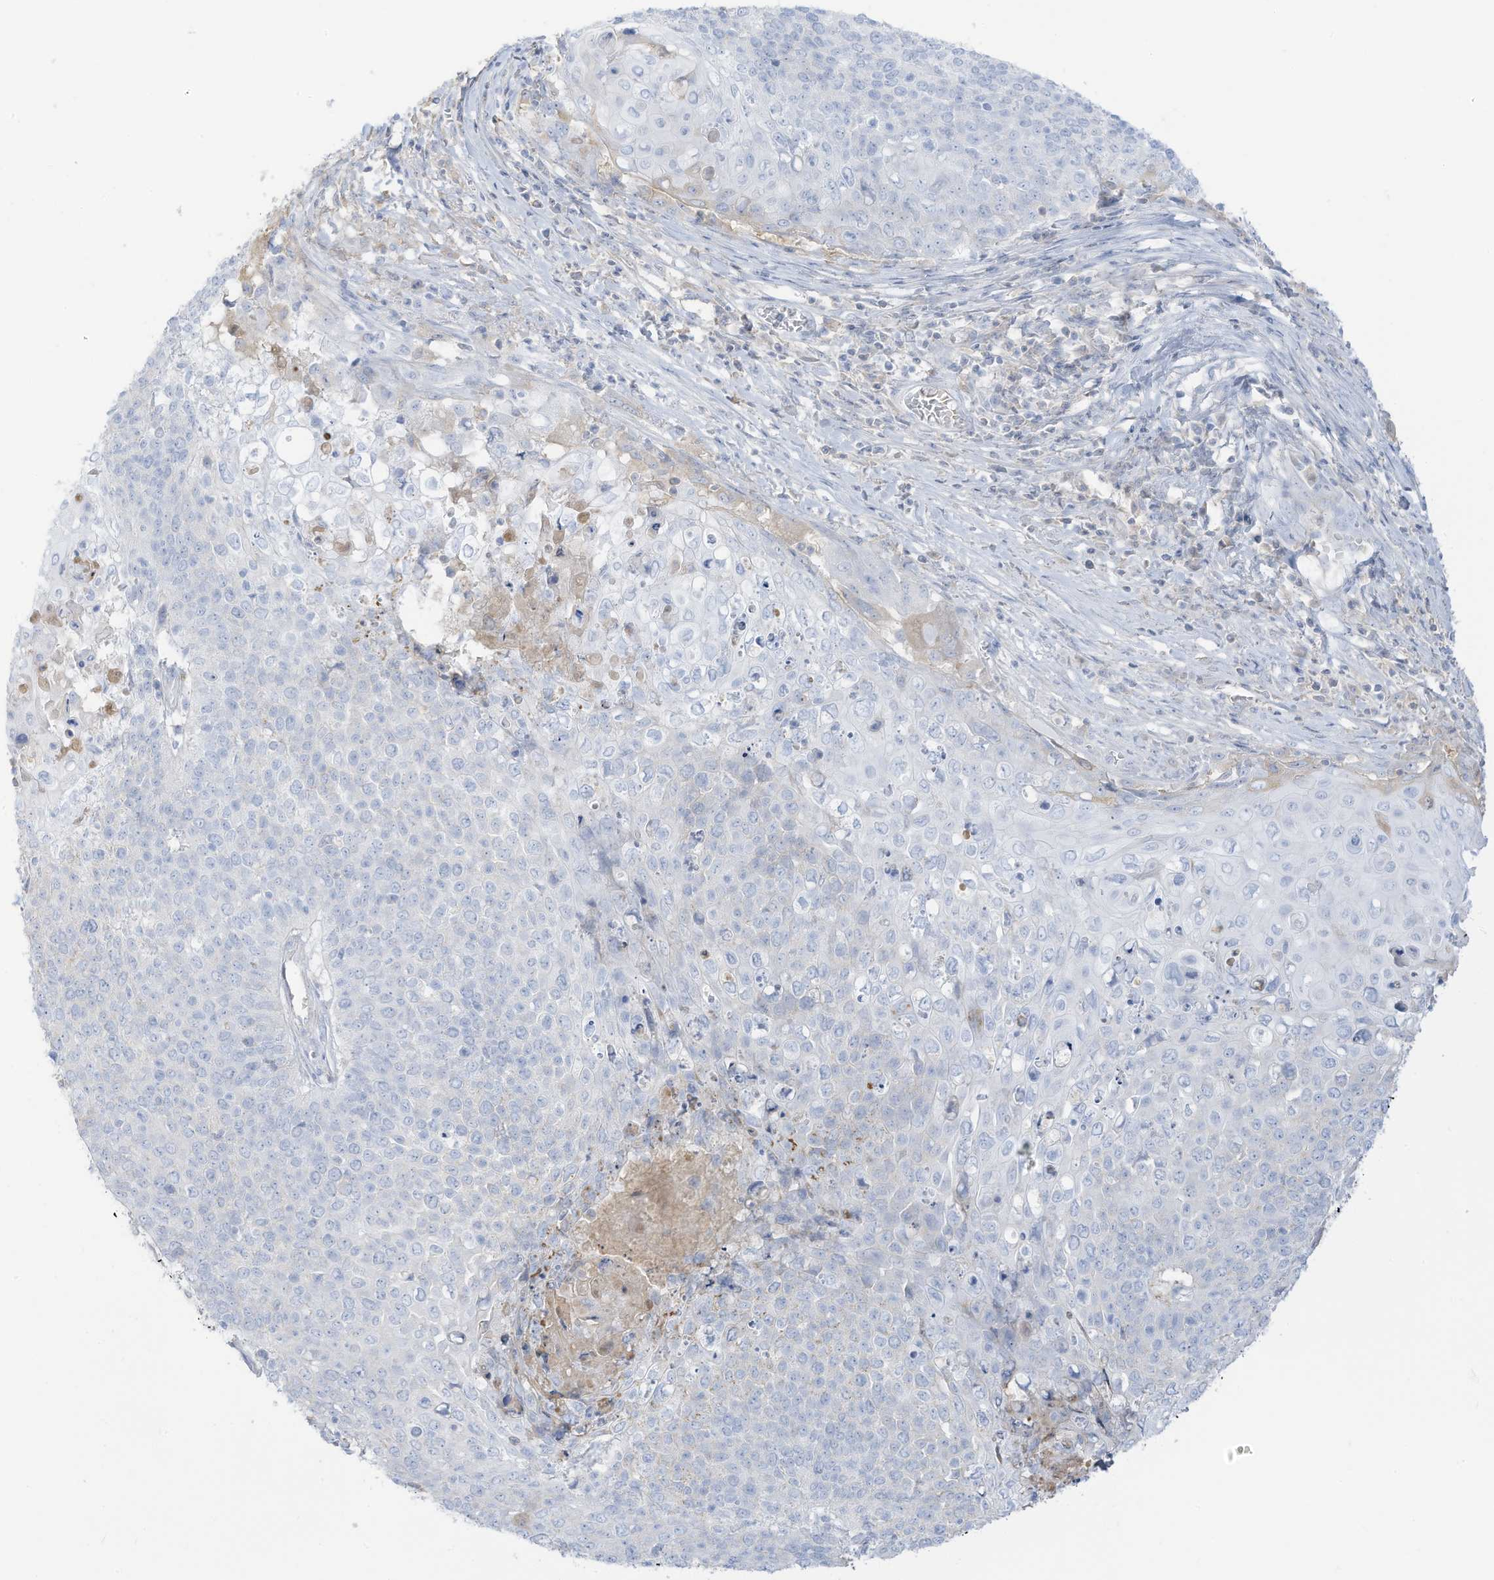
{"staining": {"intensity": "negative", "quantity": "none", "location": "none"}, "tissue": "cervical cancer", "cell_type": "Tumor cells", "image_type": "cancer", "snomed": [{"axis": "morphology", "description": "Squamous cell carcinoma, NOS"}, {"axis": "topography", "description": "Cervix"}], "caption": "This is an IHC micrograph of squamous cell carcinoma (cervical). There is no staining in tumor cells.", "gene": "HSD17B13", "patient": {"sex": "female", "age": 39}}